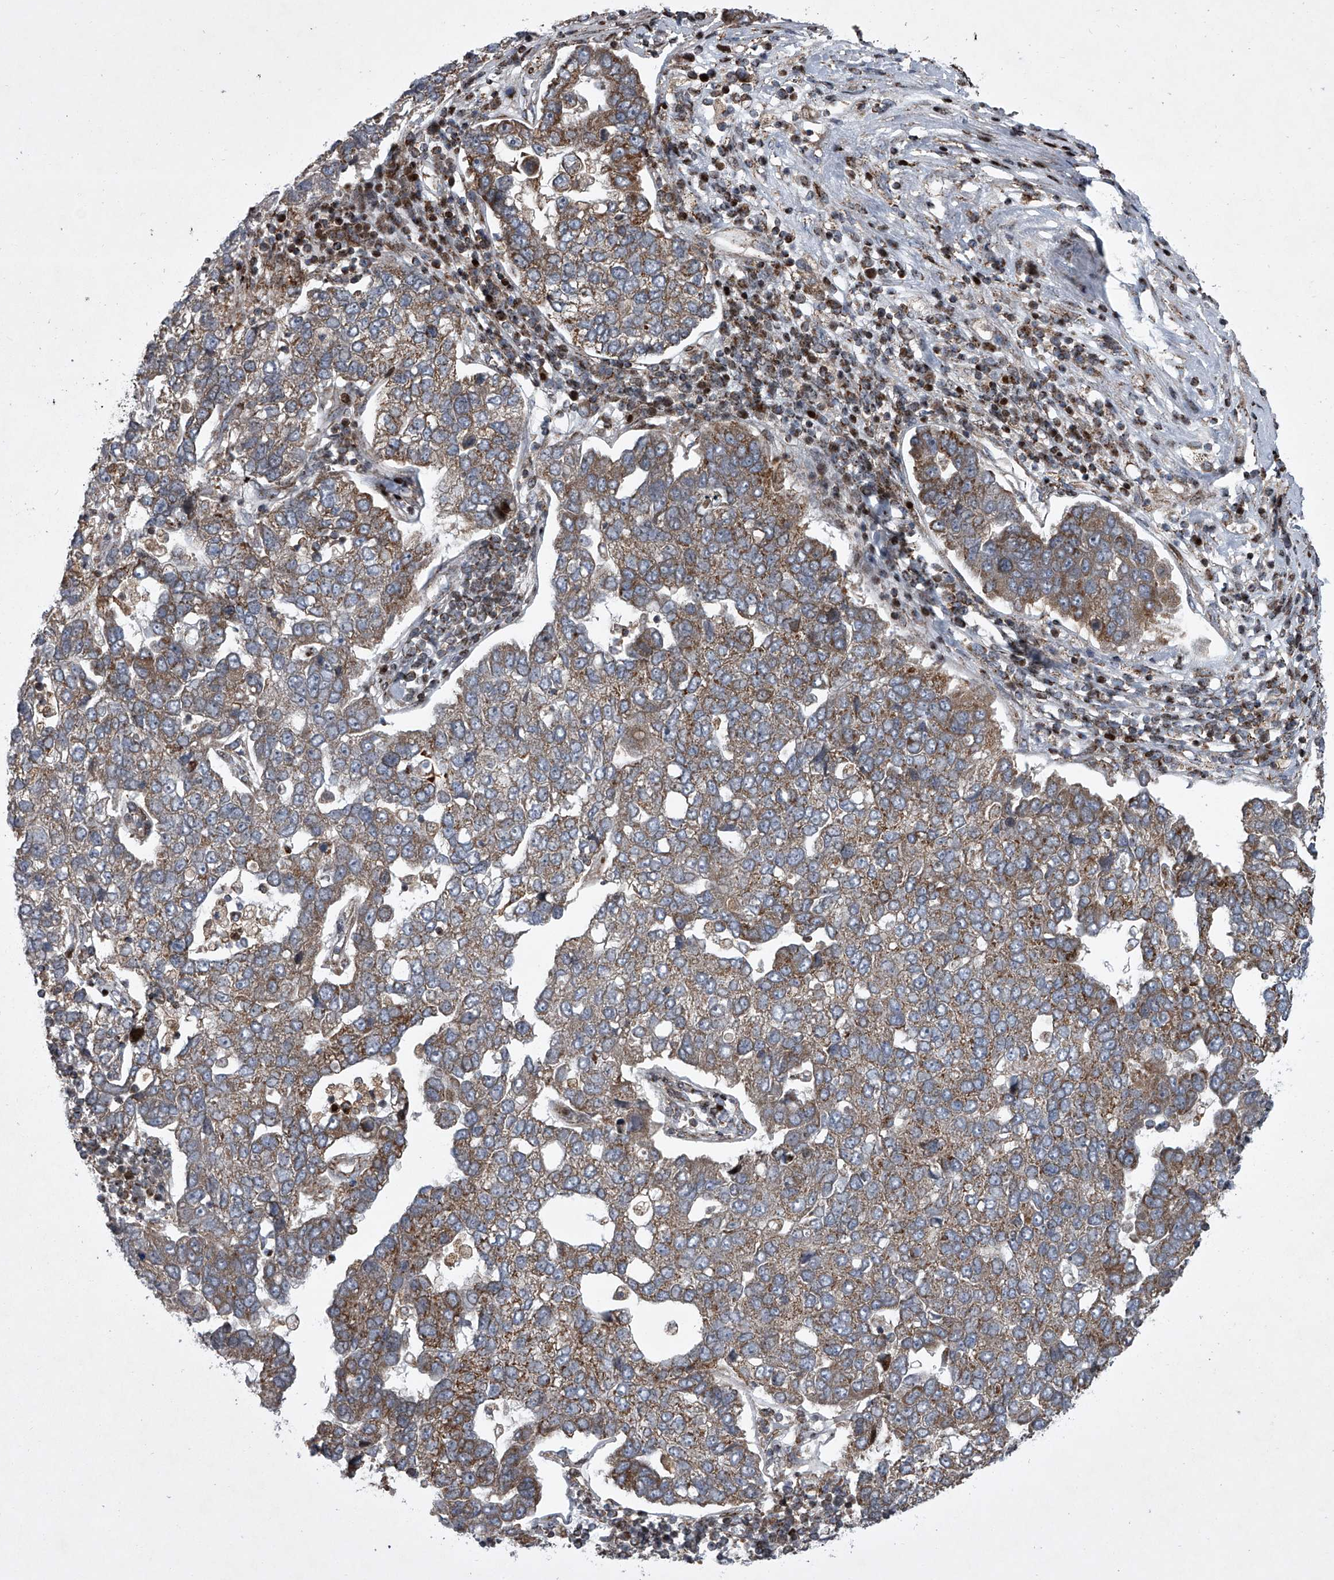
{"staining": {"intensity": "moderate", "quantity": "<25%", "location": "cytoplasmic/membranous"}, "tissue": "pancreatic cancer", "cell_type": "Tumor cells", "image_type": "cancer", "snomed": [{"axis": "morphology", "description": "Adenocarcinoma, NOS"}, {"axis": "topography", "description": "Pancreas"}], "caption": "The photomicrograph demonstrates a brown stain indicating the presence of a protein in the cytoplasmic/membranous of tumor cells in pancreatic adenocarcinoma.", "gene": "STRADA", "patient": {"sex": "female", "age": 61}}